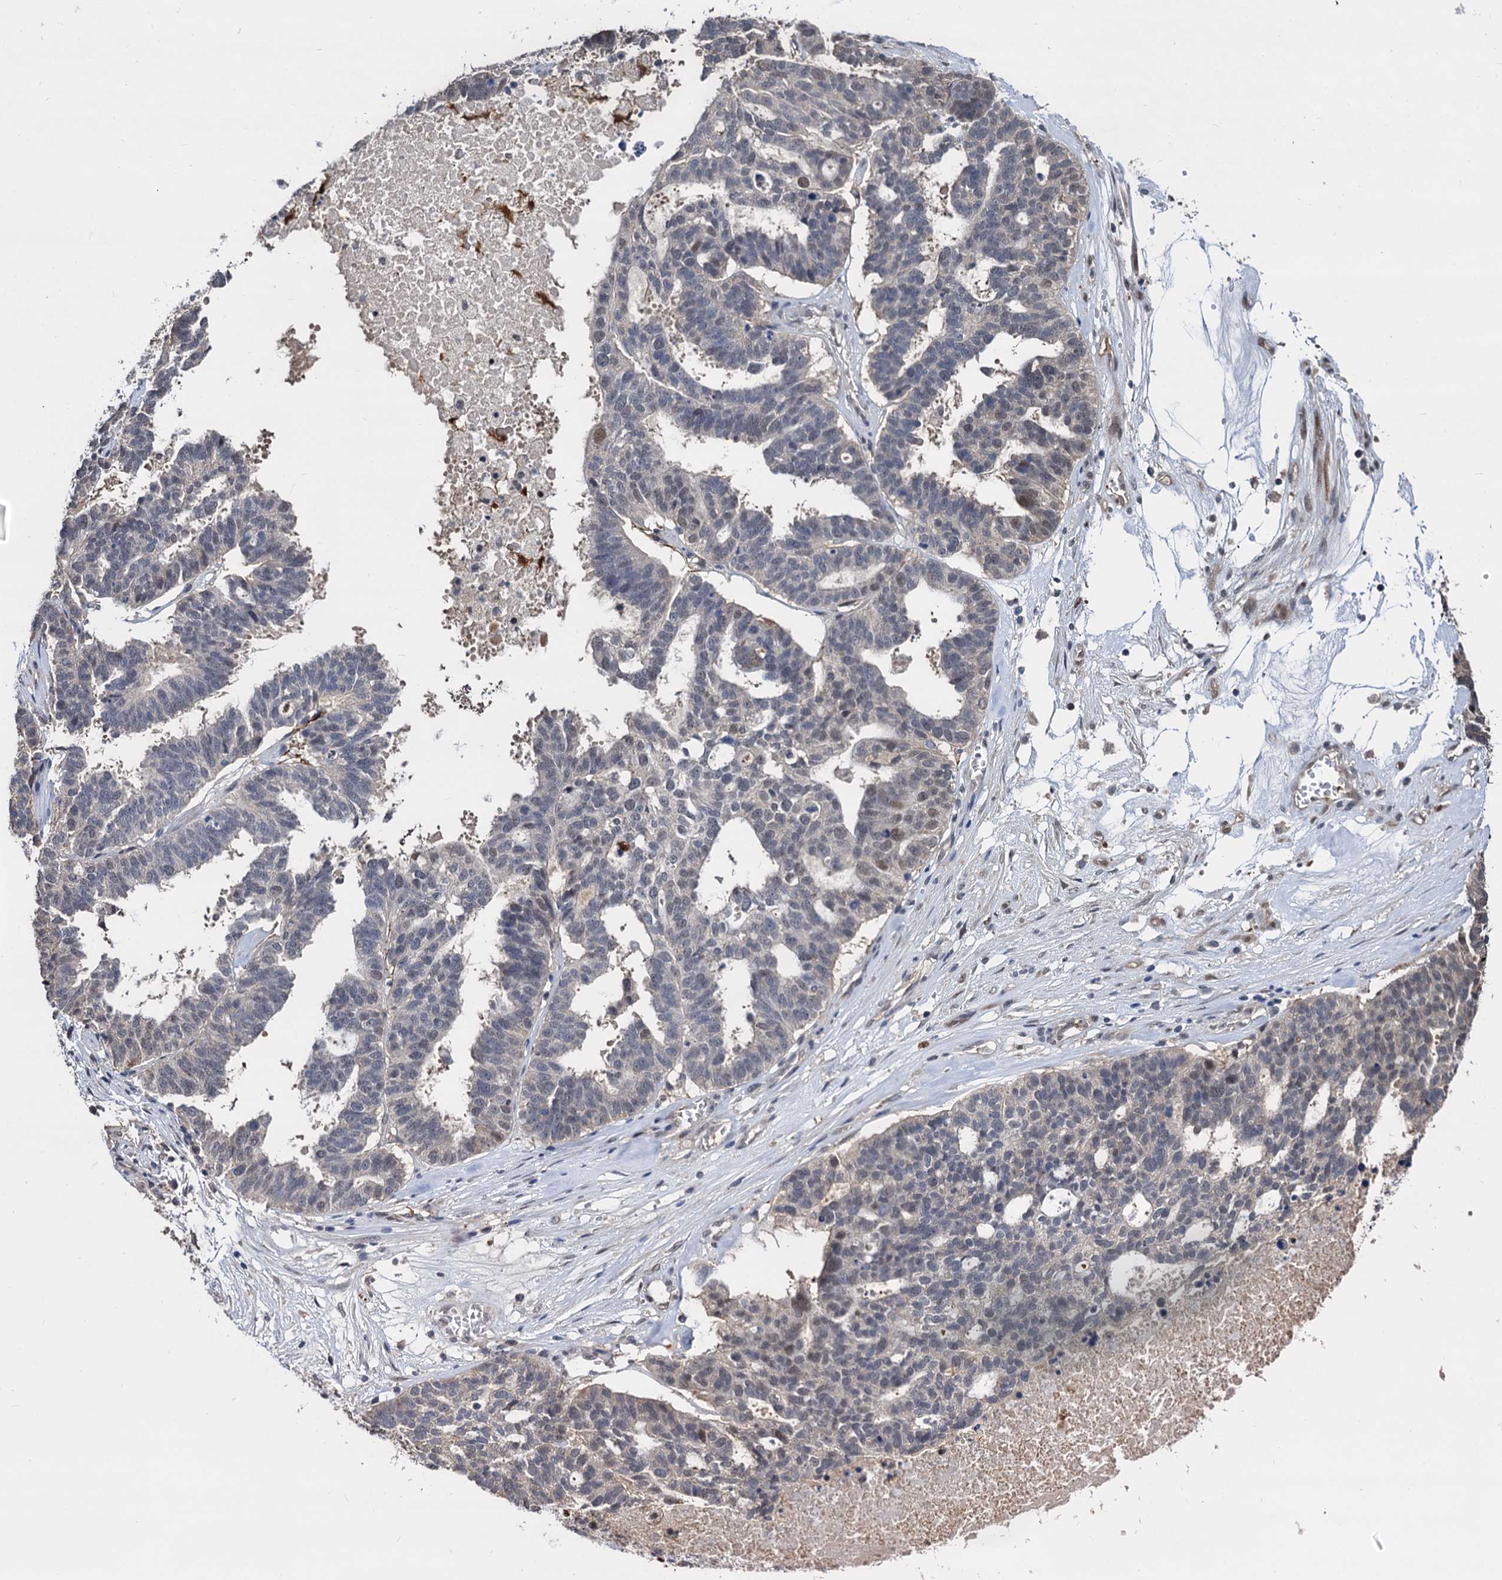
{"staining": {"intensity": "weak", "quantity": "25%-75%", "location": "nuclear"}, "tissue": "ovarian cancer", "cell_type": "Tumor cells", "image_type": "cancer", "snomed": [{"axis": "morphology", "description": "Cystadenocarcinoma, serous, NOS"}, {"axis": "topography", "description": "Ovary"}], "caption": "Approximately 25%-75% of tumor cells in human ovarian serous cystadenocarcinoma exhibit weak nuclear protein expression as visualized by brown immunohistochemical staining.", "gene": "PSMD4", "patient": {"sex": "female", "age": 59}}